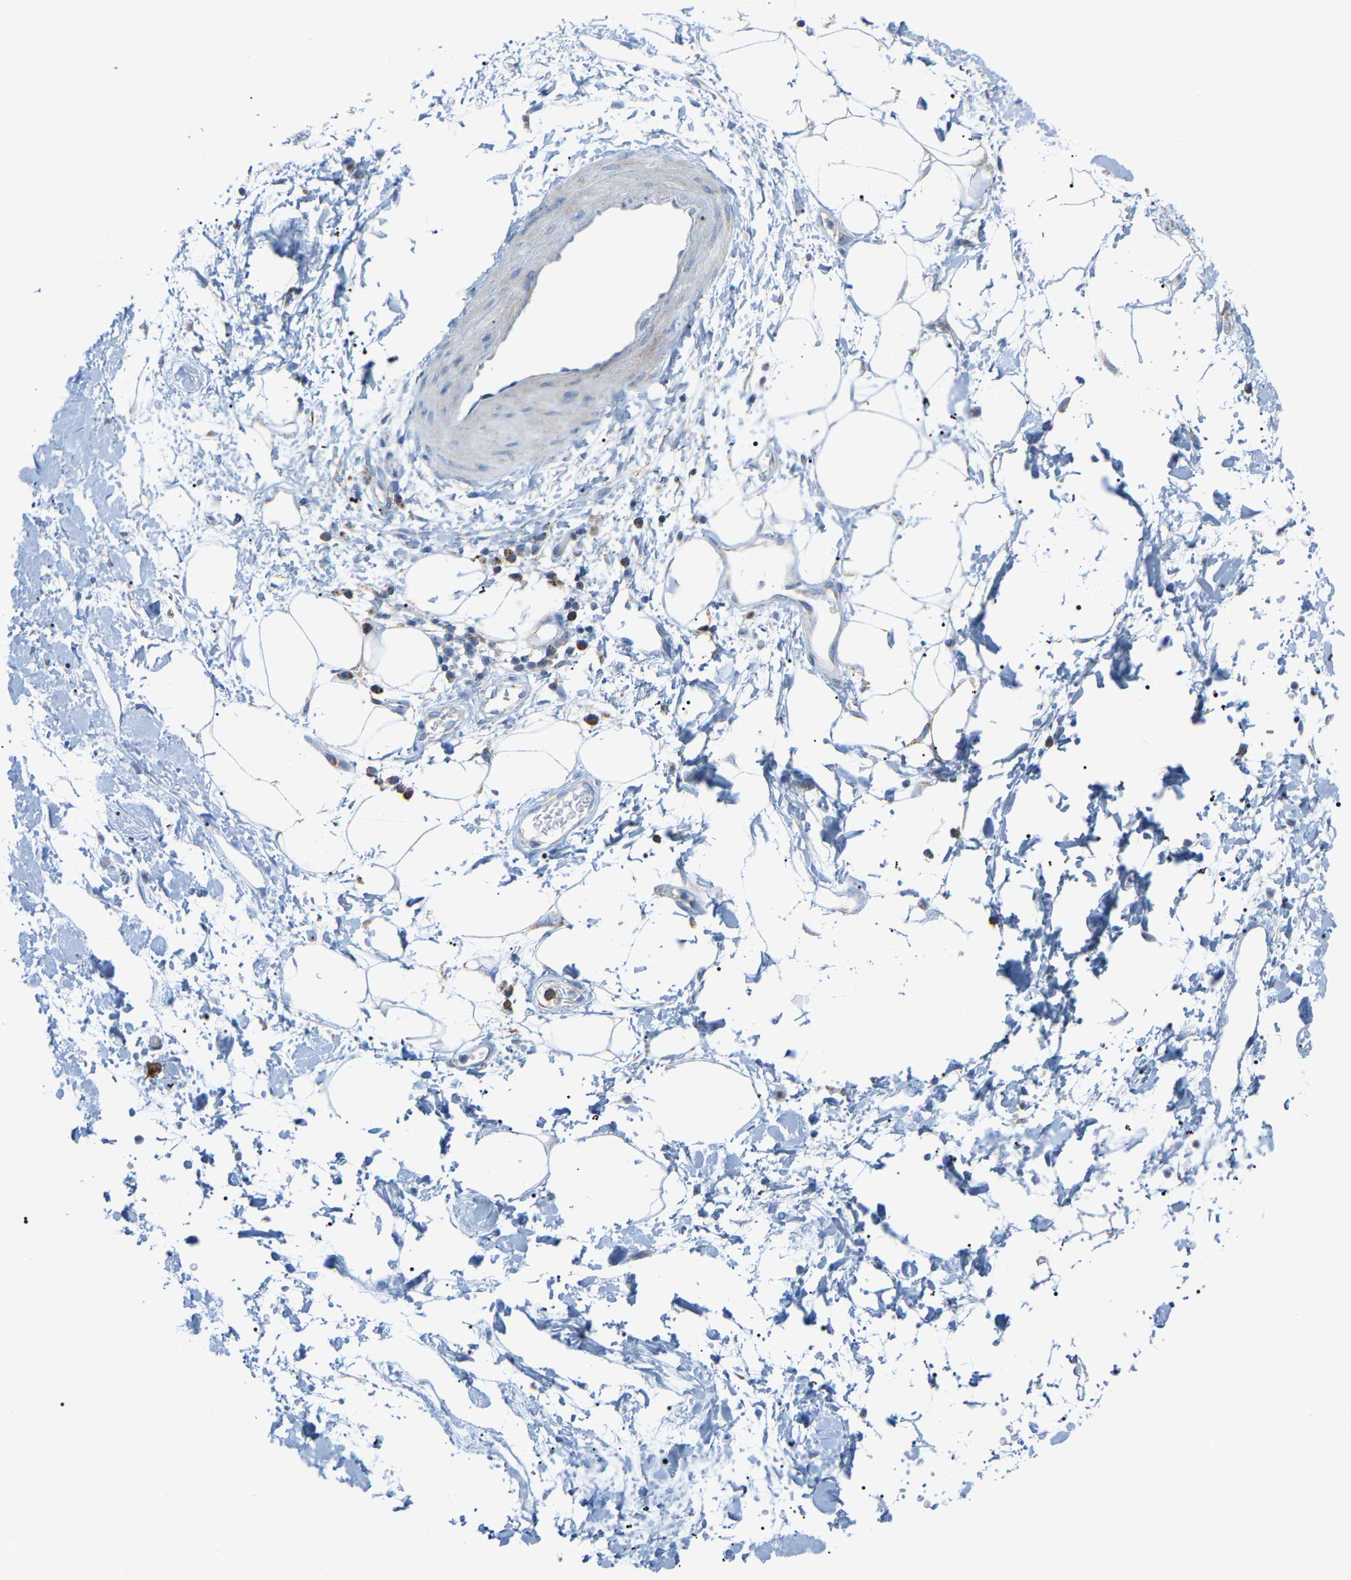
{"staining": {"intensity": "negative", "quantity": "none", "location": "none"}, "tissue": "adipose tissue", "cell_type": "Adipocytes", "image_type": "normal", "snomed": [{"axis": "morphology", "description": "Normal tissue, NOS"}, {"axis": "topography", "description": "Soft tissue"}], "caption": "IHC of benign human adipose tissue reveals no staining in adipocytes. The staining is performed using DAB brown chromogen with nuclei counter-stained in using hematoxylin.", "gene": "CROT", "patient": {"sex": "male", "age": 72}}